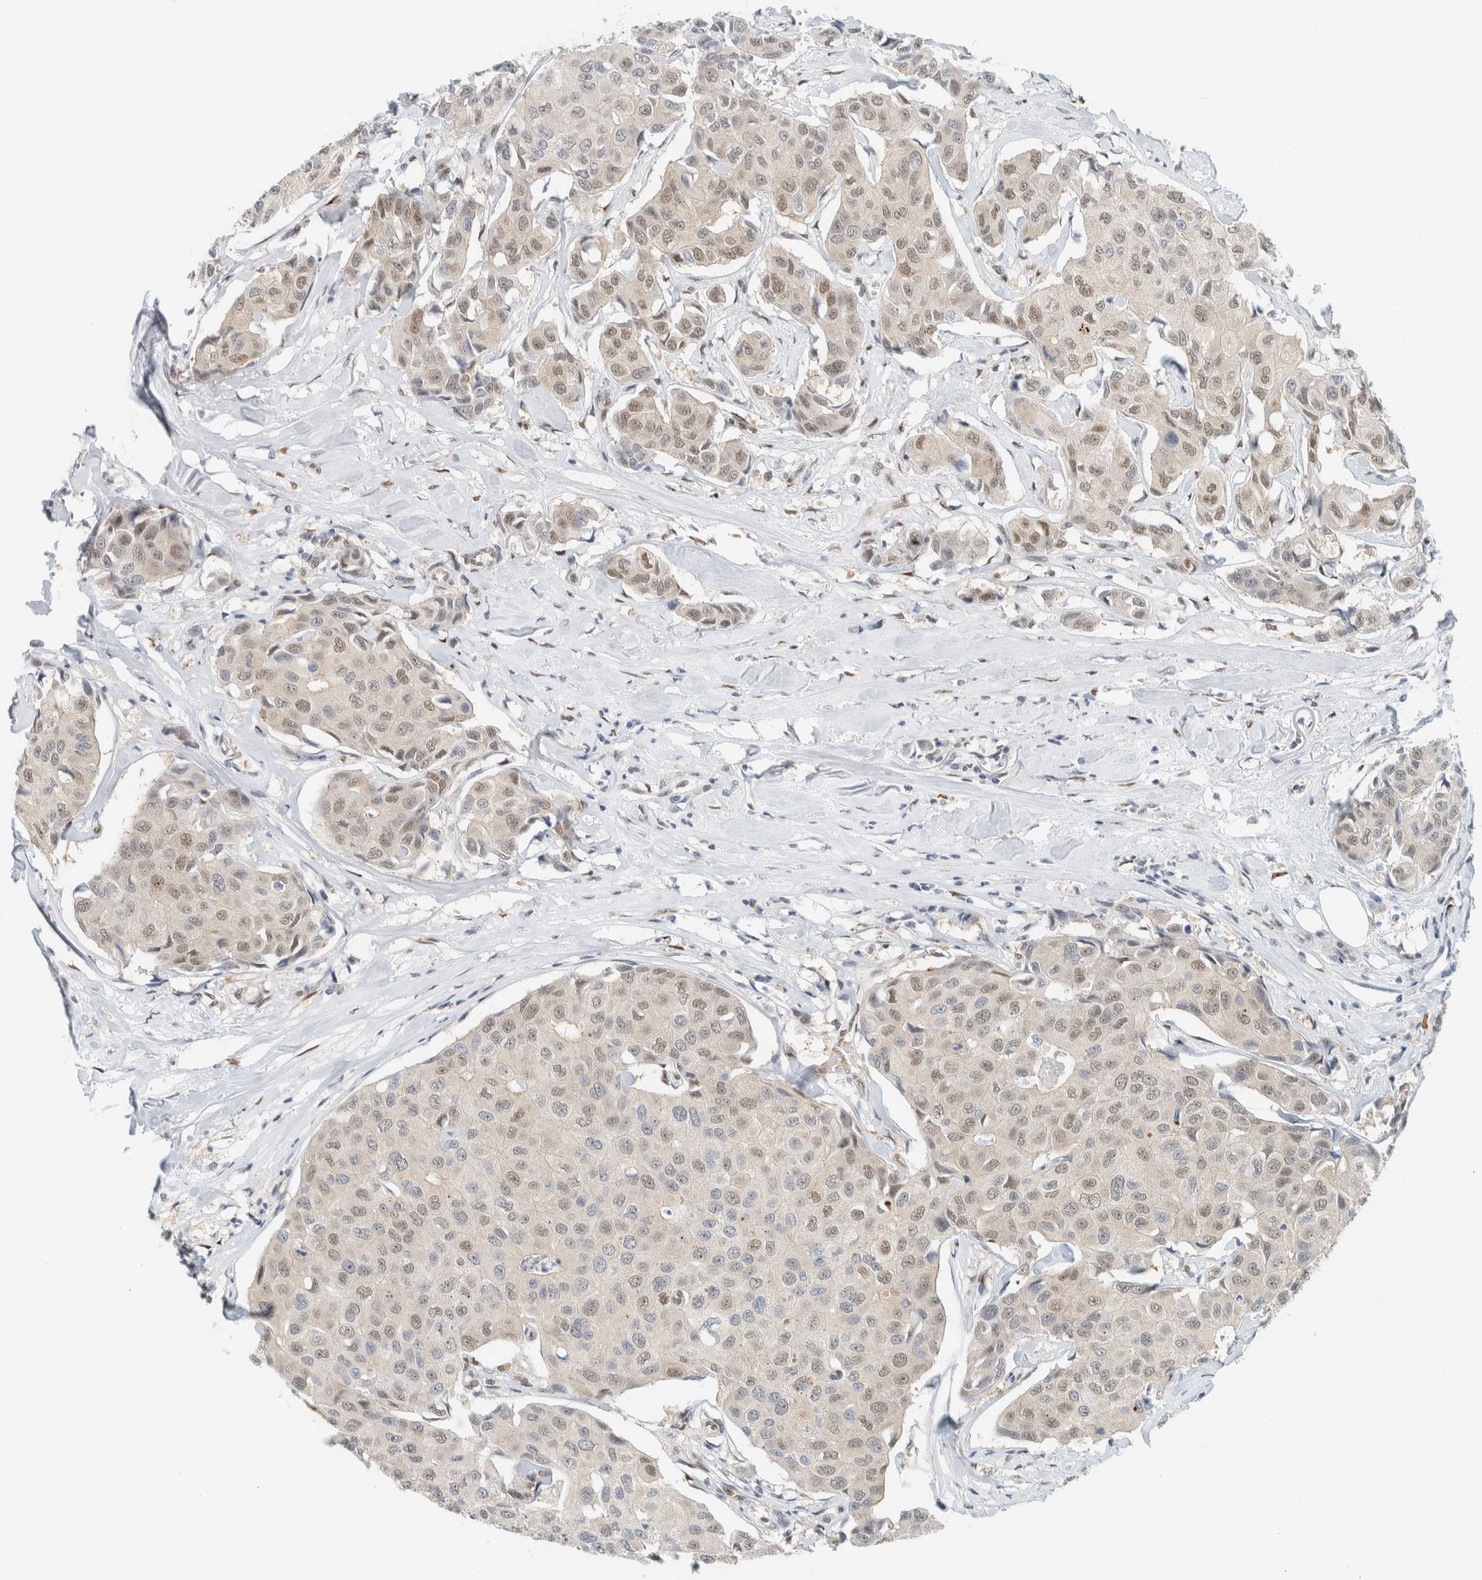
{"staining": {"intensity": "weak", "quantity": "25%-75%", "location": "nuclear"}, "tissue": "breast cancer", "cell_type": "Tumor cells", "image_type": "cancer", "snomed": [{"axis": "morphology", "description": "Duct carcinoma"}, {"axis": "topography", "description": "Breast"}], "caption": "DAB immunohistochemical staining of breast cancer (invasive ductal carcinoma) reveals weak nuclear protein expression in about 25%-75% of tumor cells.", "gene": "ZNF683", "patient": {"sex": "female", "age": 80}}